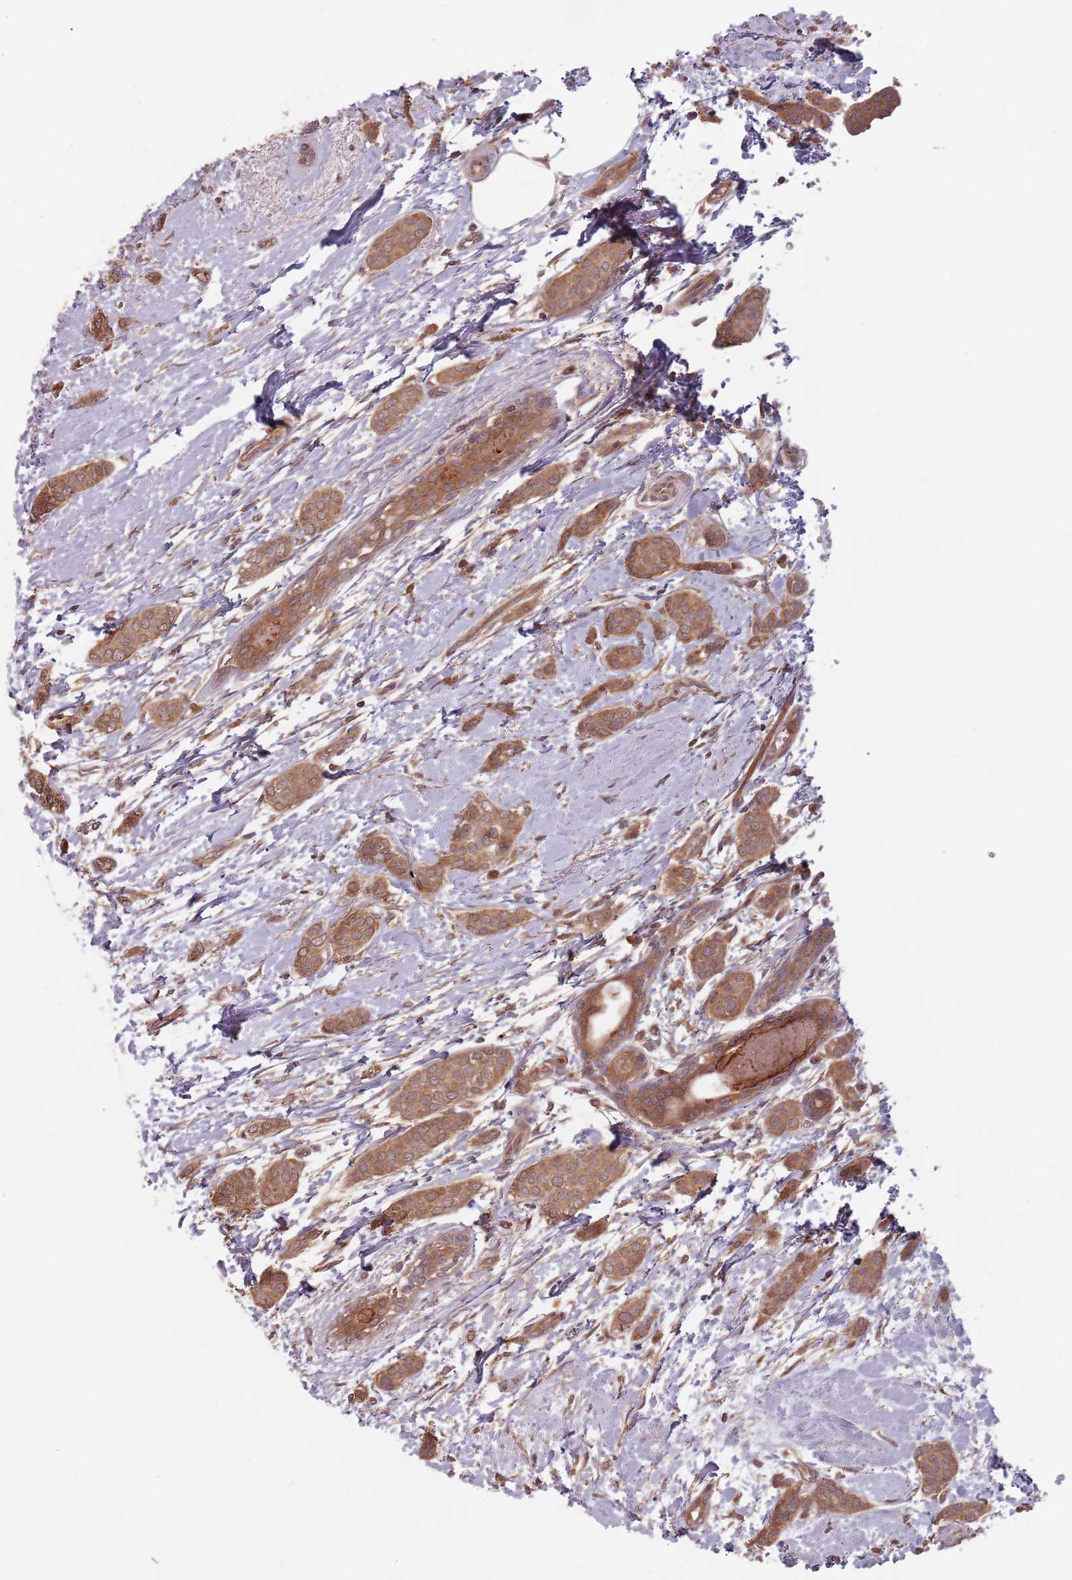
{"staining": {"intensity": "moderate", "quantity": ">75%", "location": "cytoplasmic/membranous"}, "tissue": "breast cancer", "cell_type": "Tumor cells", "image_type": "cancer", "snomed": [{"axis": "morphology", "description": "Duct carcinoma"}, {"axis": "topography", "description": "Breast"}], "caption": "This is a histology image of IHC staining of breast cancer, which shows moderate staining in the cytoplasmic/membranous of tumor cells.", "gene": "C3orf14", "patient": {"sex": "female", "age": 72}}